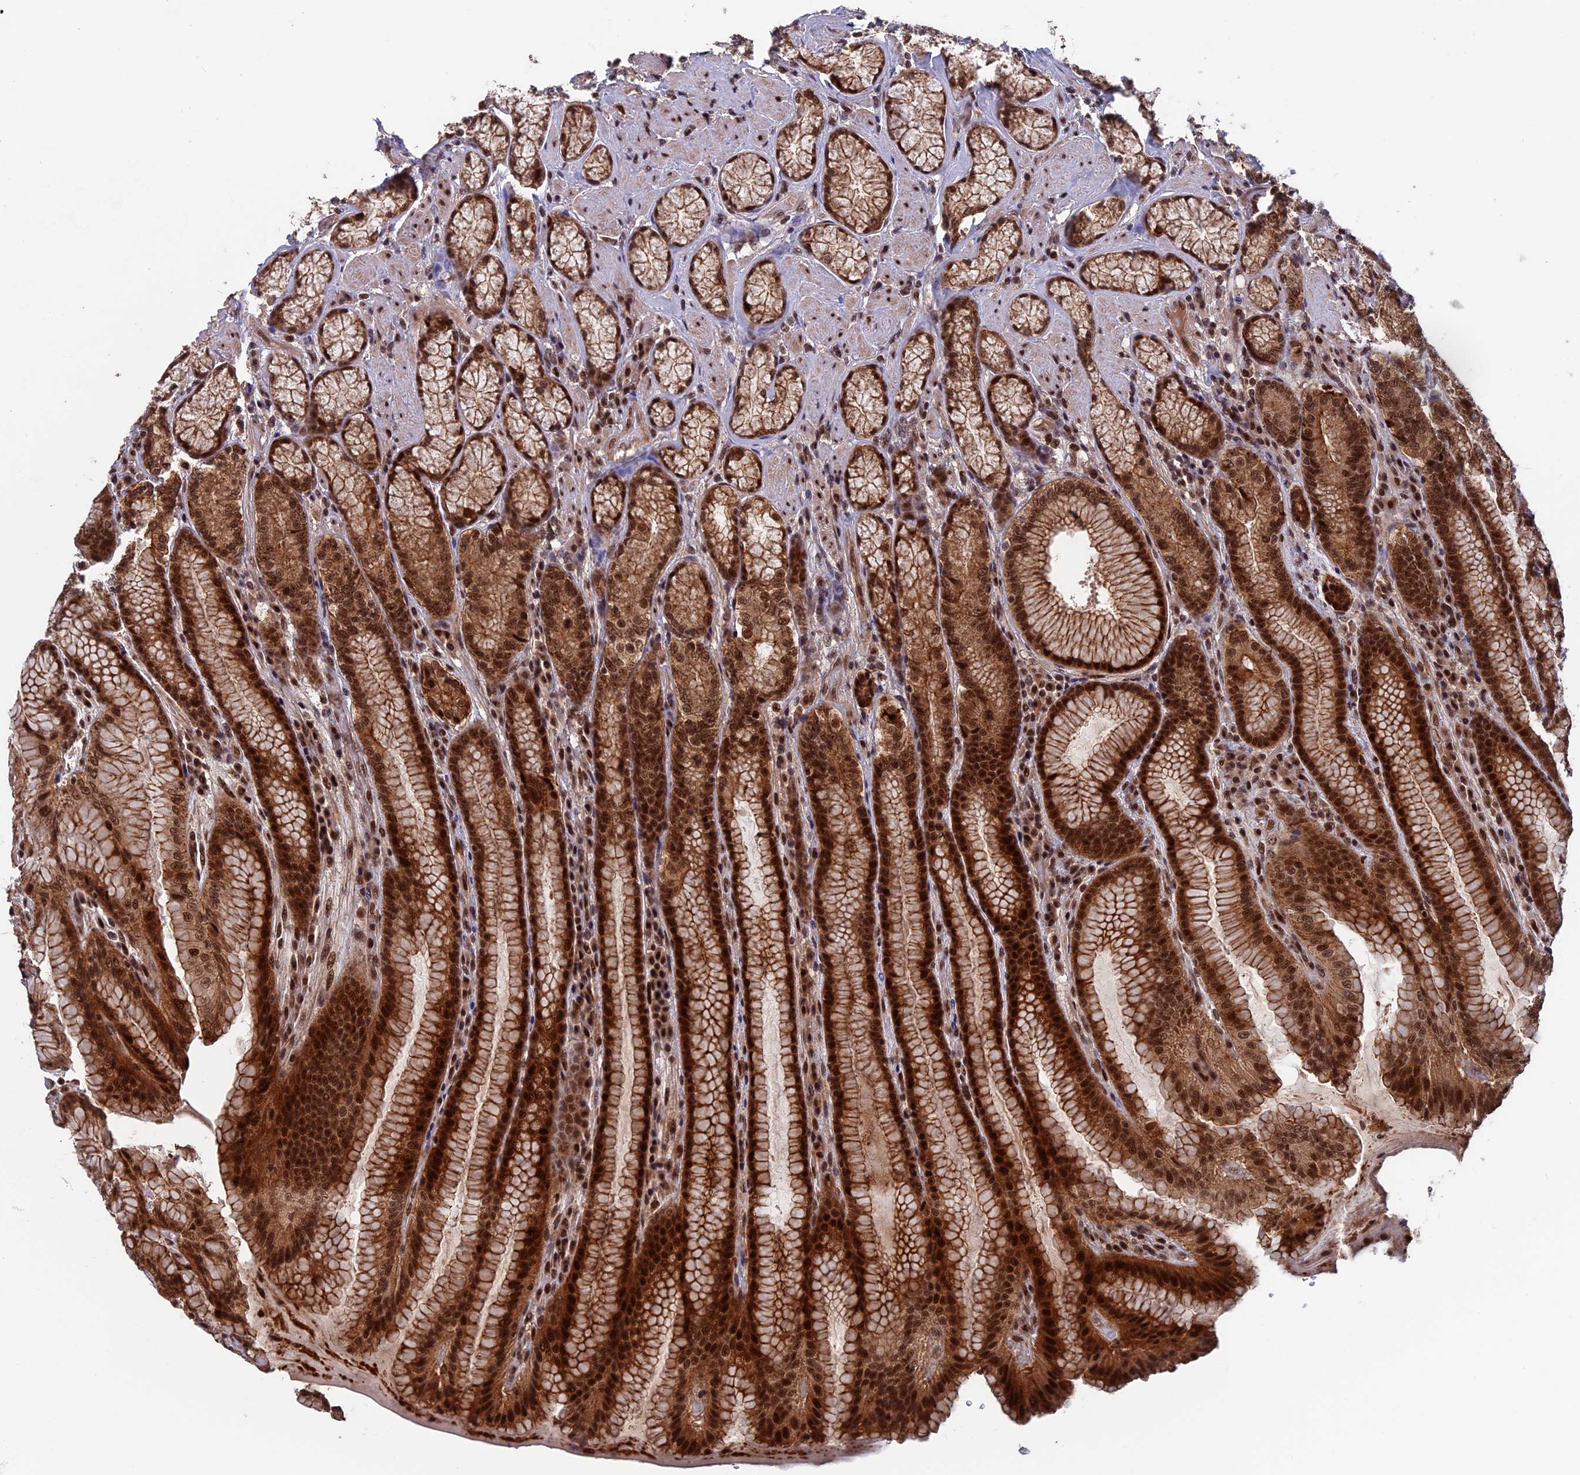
{"staining": {"intensity": "strong", "quantity": ">75%", "location": "cytoplasmic/membranous,nuclear"}, "tissue": "stomach", "cell_type": "Glandular cells", "image_type": "normal", "snomed": [{"axis": "morphology", "description": "Normal tissue, NOS"}, {"axis": "topography", "description": "Stomach, upper"}, {"axis": "topography", "description": "Stomach, lower"}], "caption": "Immunohistochemistry image of normal stomach: stomach stained using IHC shows high levels of strong protein expression localized specifically in the cytoplasmic/membranous,nuclear of glandular cells, appearing as a cytoplasmic/membranous,nuclear brown color.", "gene": "CACTIN", "patient": {"sex": "female", "age": 76}}